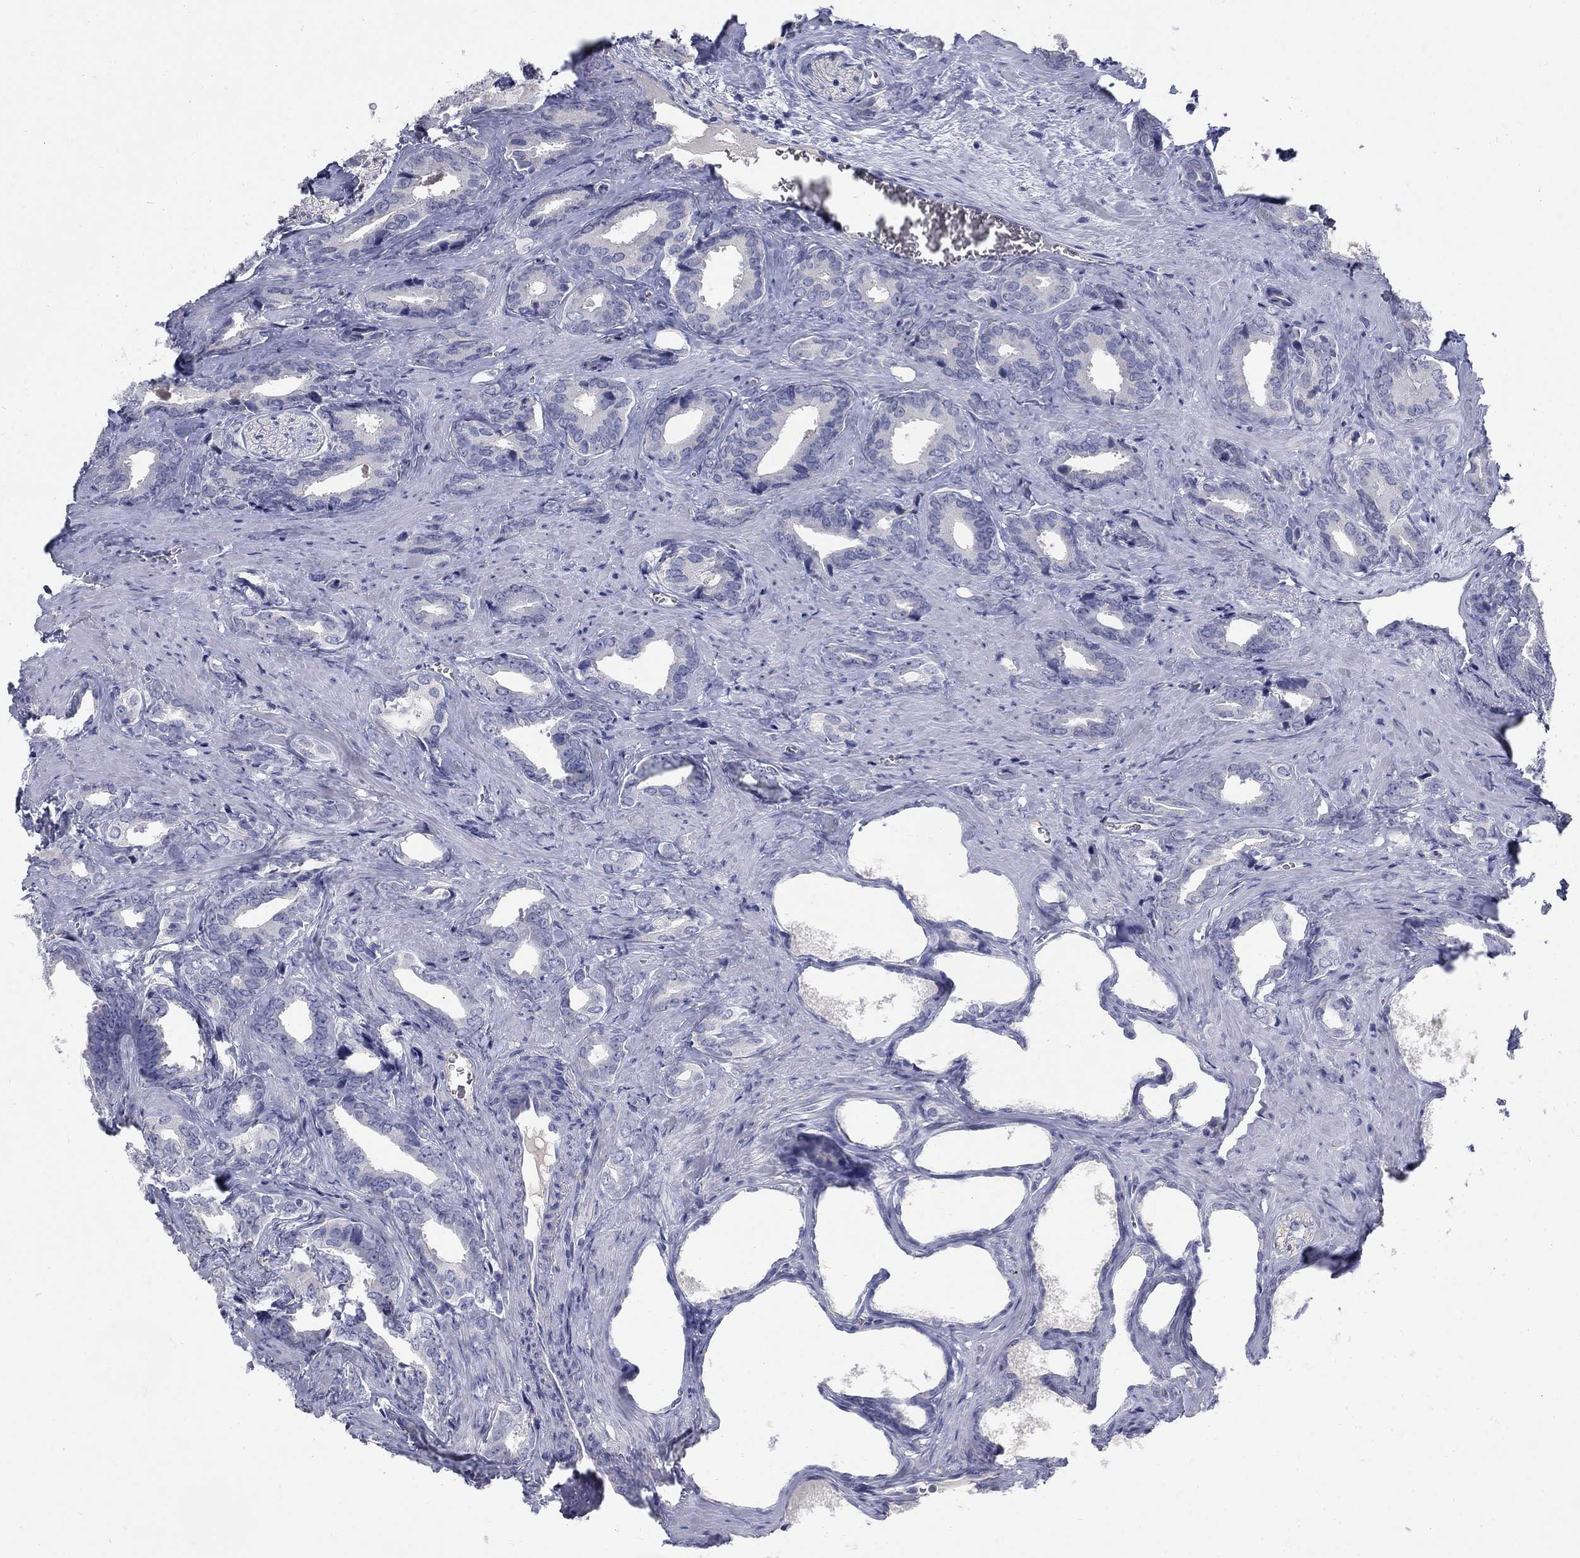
{"staining": {"intensity": "negative", "quantity": "none", "location": "none"}, "tissue": "prostate cancer", "cell_type": "Tumor cells", "image_type": "cancer", "snomed": [{"axis": "morphology", "description": "Adenocarcinoma, NOS"}, {"axis": "topography", "description": "Prostate"}], "caption": "Tumor cells show no significant protein expression in prostate cancer.", "gene": "PTH1R", "patient": {"sex": "male", "age": 66}}